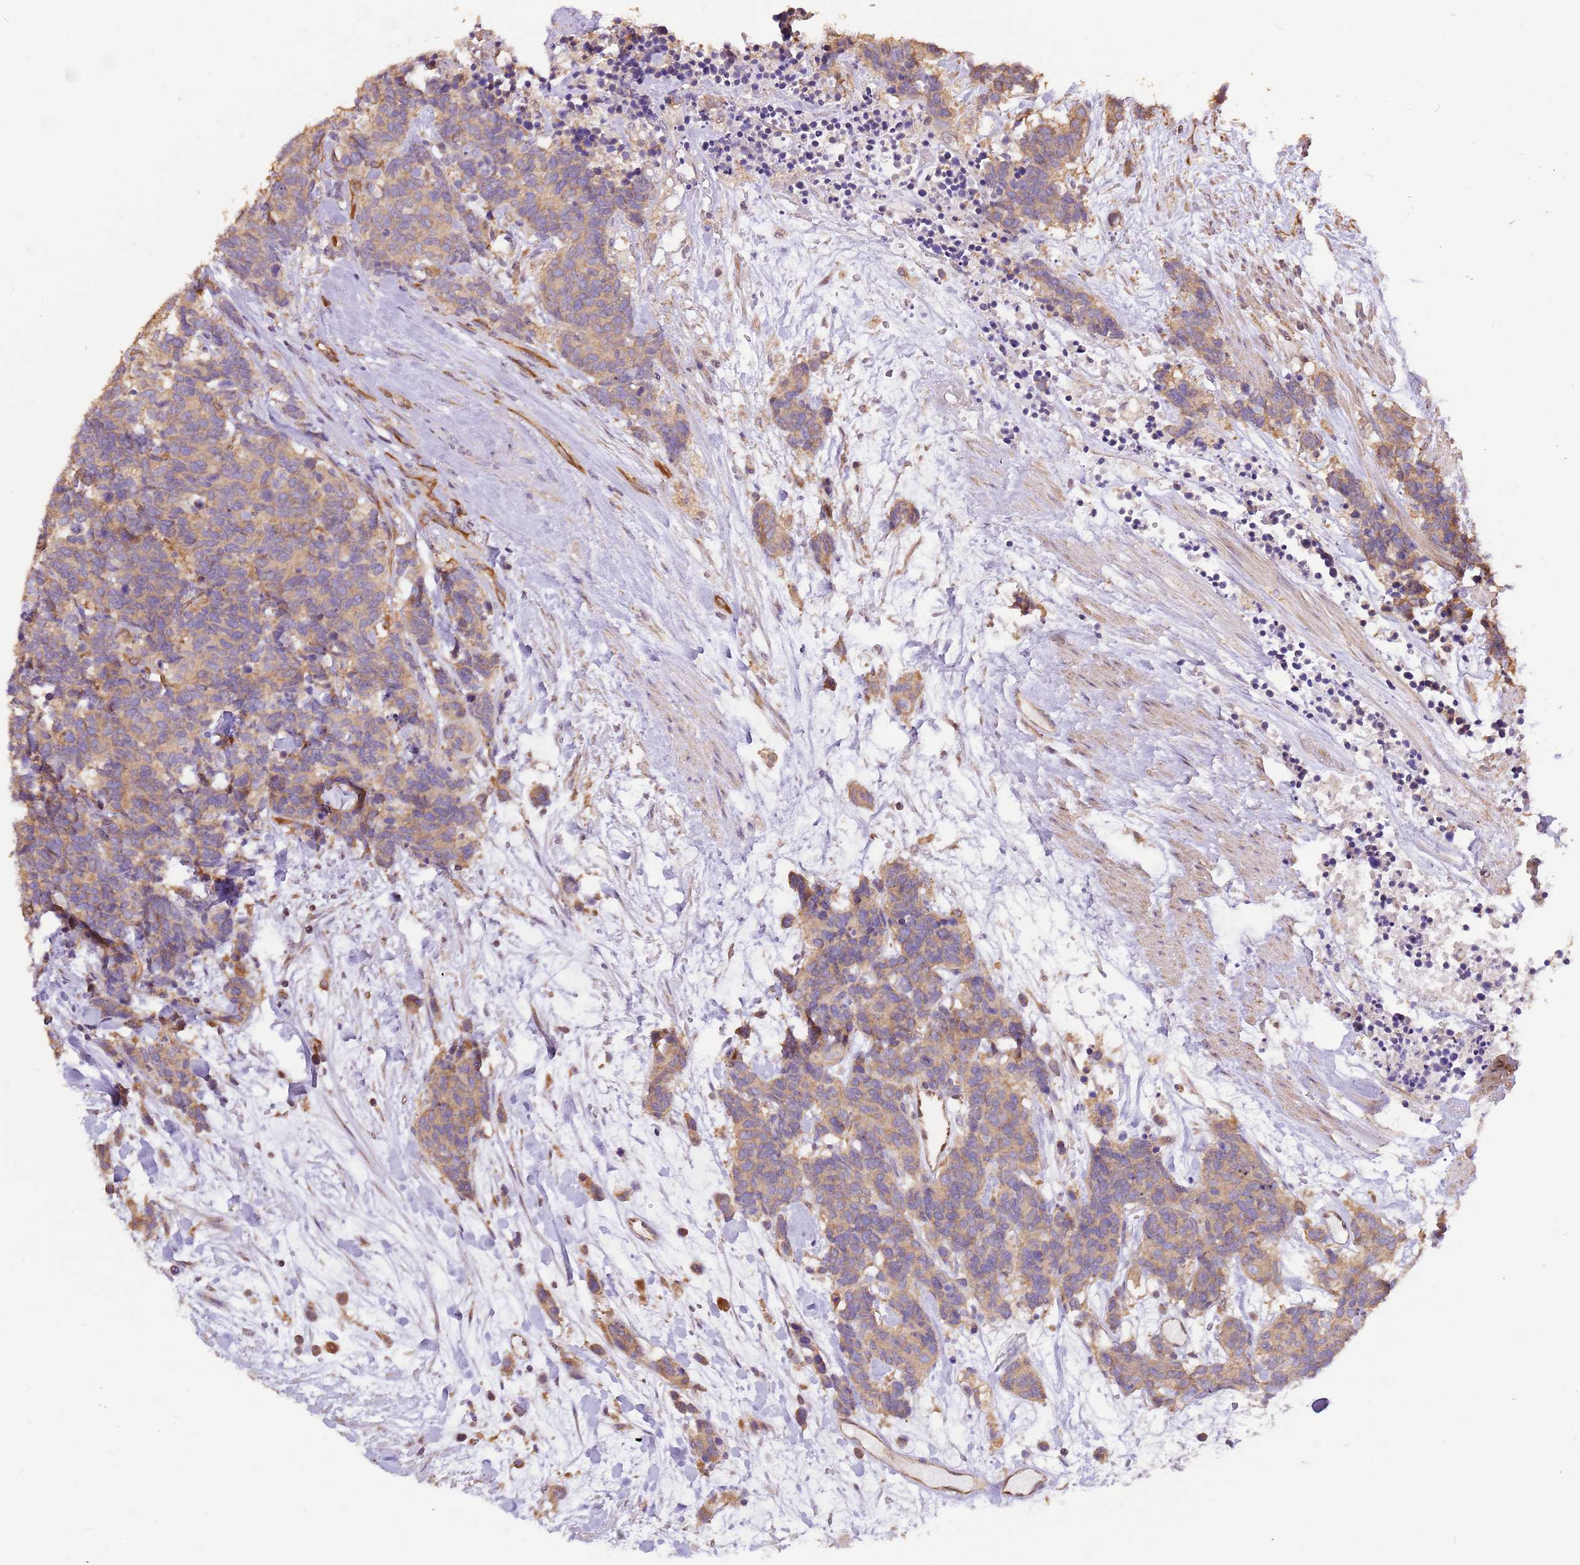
{"staining": {"intensity": "moderate", "quantity": ">75%", "location": "cytoplasmic/membranous"}, "tissue": "carcinoid", "cell_type": "Tumor cells", "image_type": "cancer", "snomed": [{"axis": "morphology", "description": "Carcinoma, NOS"}, {"axis": "morphology", "description": "Carcinoid, malignant, NOS"}, {"axis": "topography", "description": "Prostate"}], "caption": "The micrograph shows staining of carcinoma, revealing moderate cytoplasmic/membranous protein staining (brown color) within tumor cells. Nuclei are stained in blue.", "gene": "DOCK9", "patient": {"sex": "male", "age": 57}}